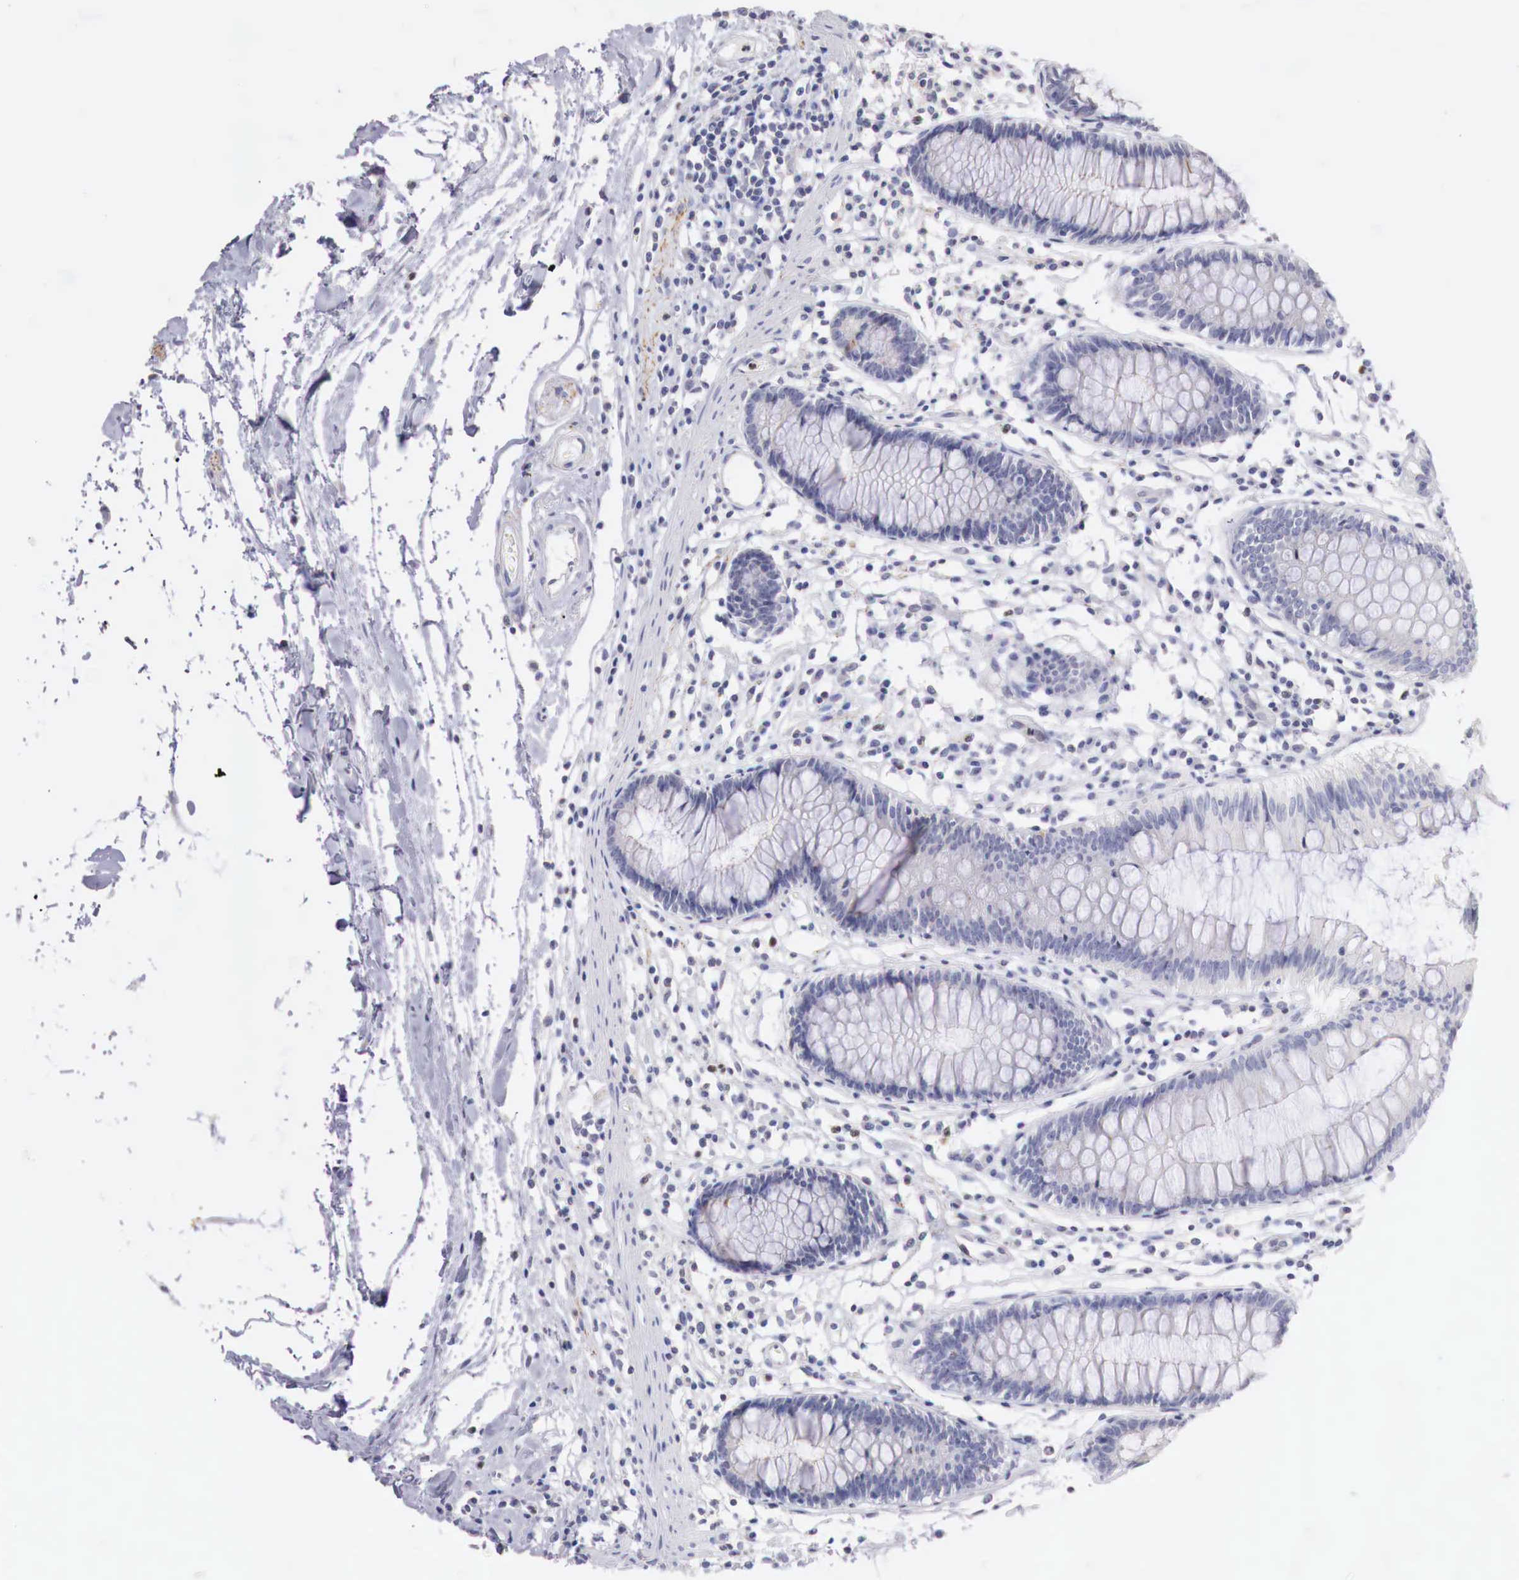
{"staining": {"intensity": "negative", "quantity": "none", "location": "none"}, "tissue": "colon", "cell_type": "Endothelial cells", "image_type": "normal", "snomed": [{"axis": "morphology", "description": "Normal tissue, NOS"}, {"axis": "topography", "description": "Colon"}], "caption": "The histopathology image reveals no significant staining in endothelial cells of colon. Nuclei are stained in blue.", "gene": "TRIM13", "patient": {"sex": "female", "age": 55}}